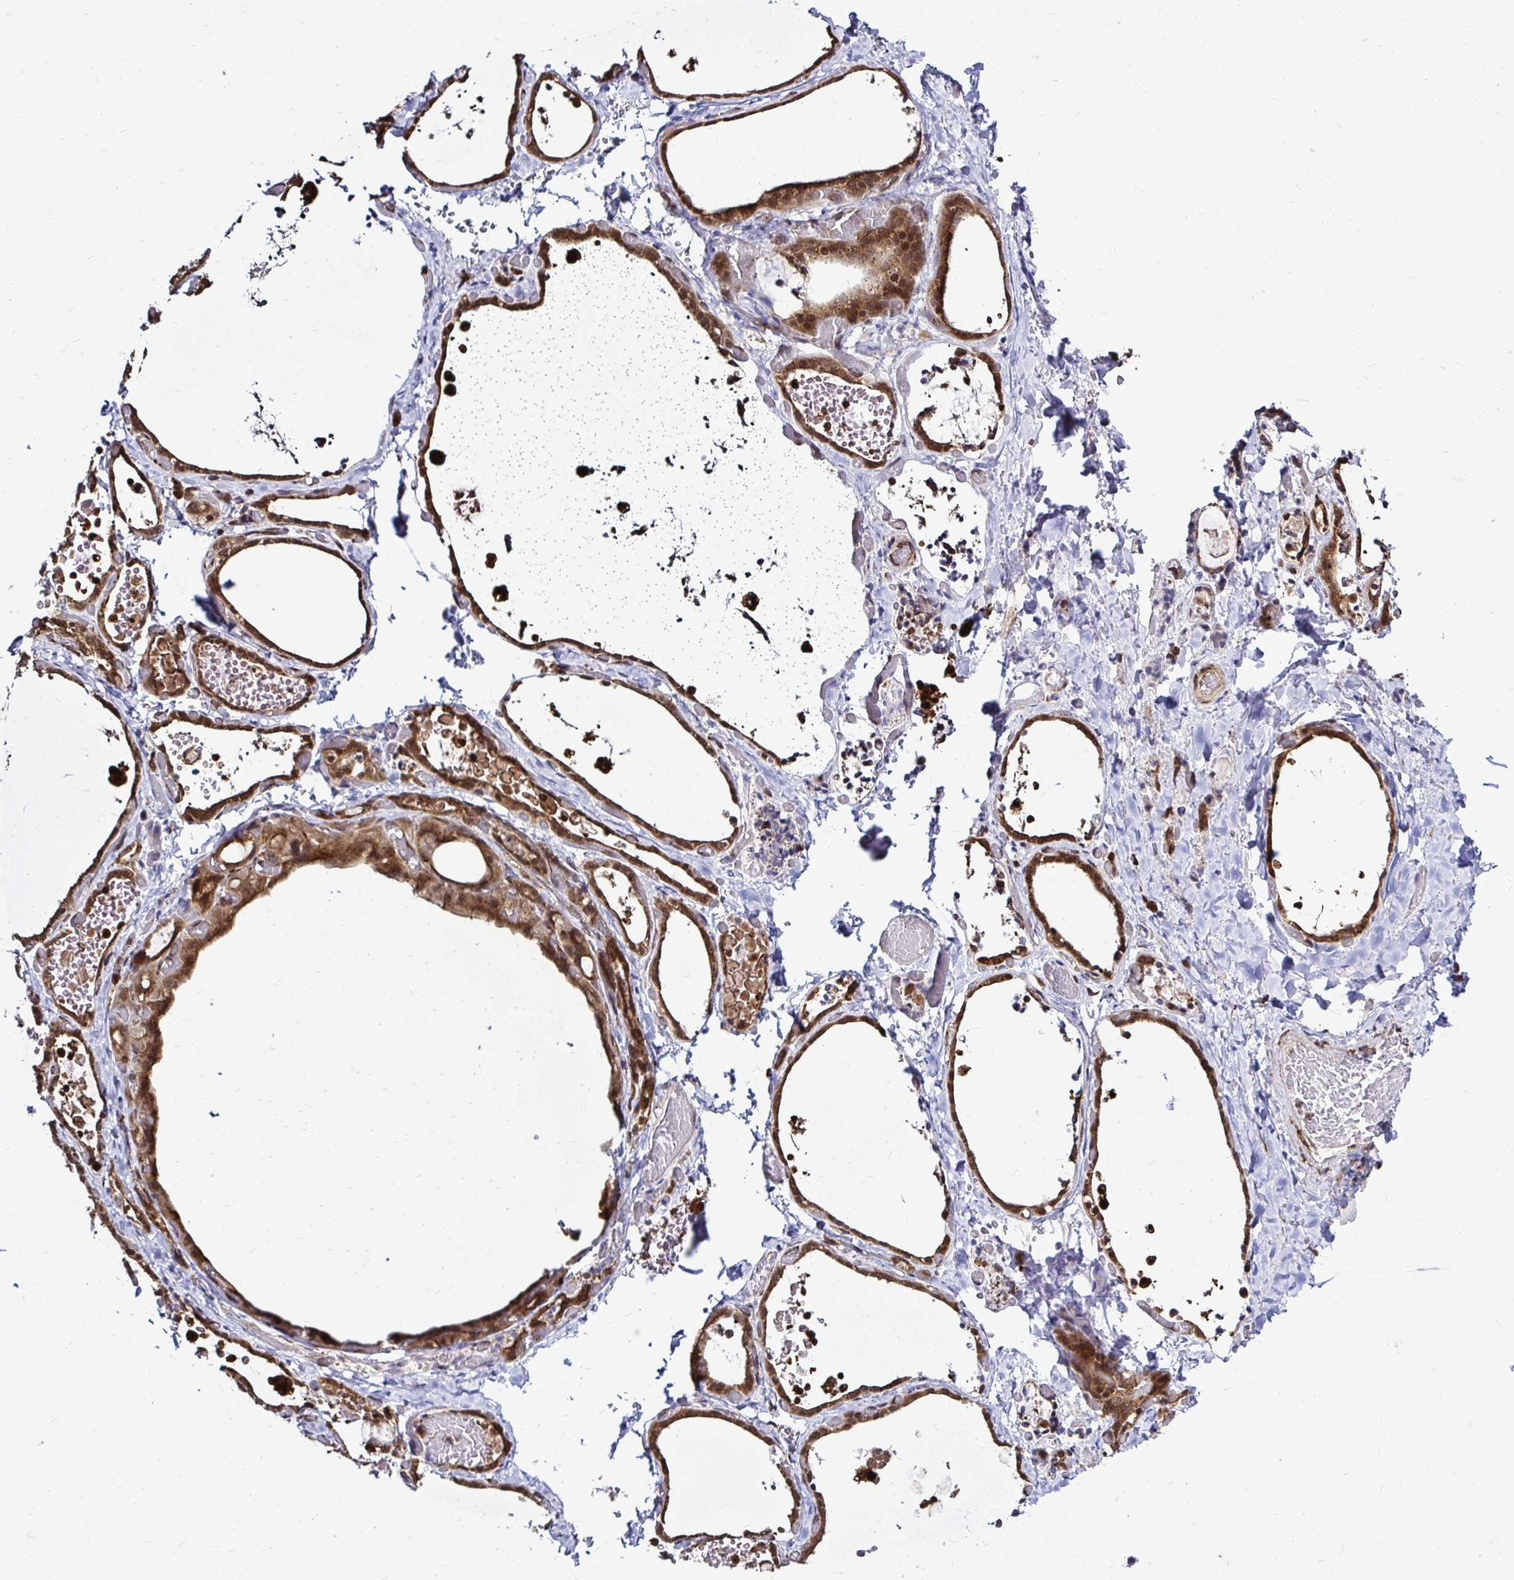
{"staining": {"intensity": "moderate", "quantity": ">75%", "location": "cytoplasmic/membranous,nuclear"}, "tissue": "thyroid gland", "cell_type": "Glandular cells", "image_type": "normal", "snomed": [{"axis": "morphology", "description": "Normal tissue, NOS"}, {"axis": "topography", "description": "Thyroid gland"}], "caption": "Thyroid gland was stained to show a protein in brown. There is medium levels of moderate cytoplasmic/membranous,nuclear expression in about >75% of glandular cells. (DAB = brown stain, brightfield microscopy at high magnification).", "gene": "FMR1", "patient": {"sex": "female", "age": 56}}